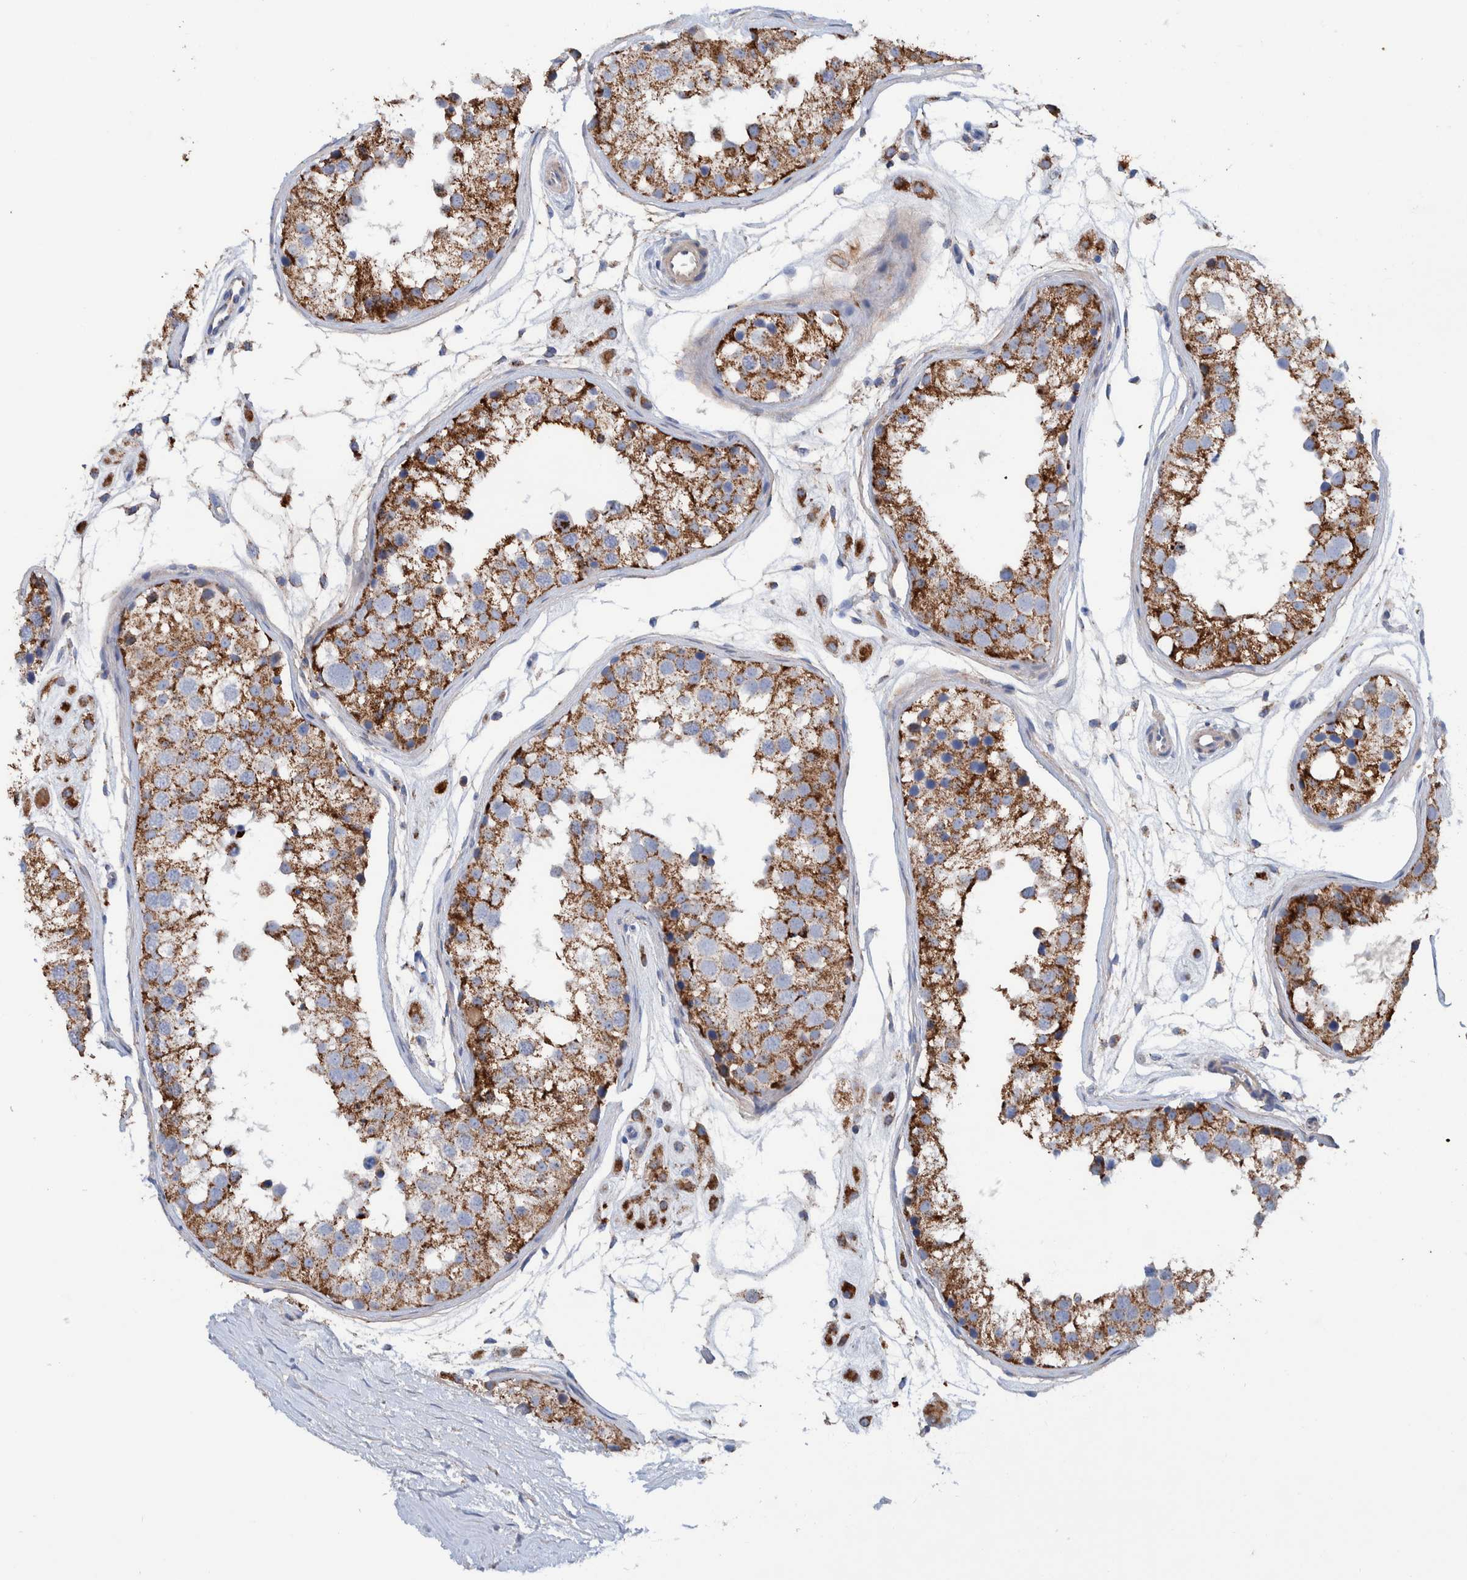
{"staining": {"intensity": "strong", "quantity": ">75%", "location": "cytoplasmic/membranous"}, "tissue": "testis", "cell_type": "Cells in seminiferous ducts", "image_type": "normal", "snomed": [{"axis": "morphology", "description": "Normal tissue, NOS"}, {"axis": "morphology", "description": "Adenocarcinoma, metastatic, NOS"}, {"axis": "topography", "description": "Testis"}], "caption": "Protein expression by immunohistochemistry (IHC) displays strong cytoplasmic/membranous positivity in about >75% of cells in seminiferous ducts in normal testis.", "gene": "DECR1", "patient": {"sex": "male", "age": 26}}